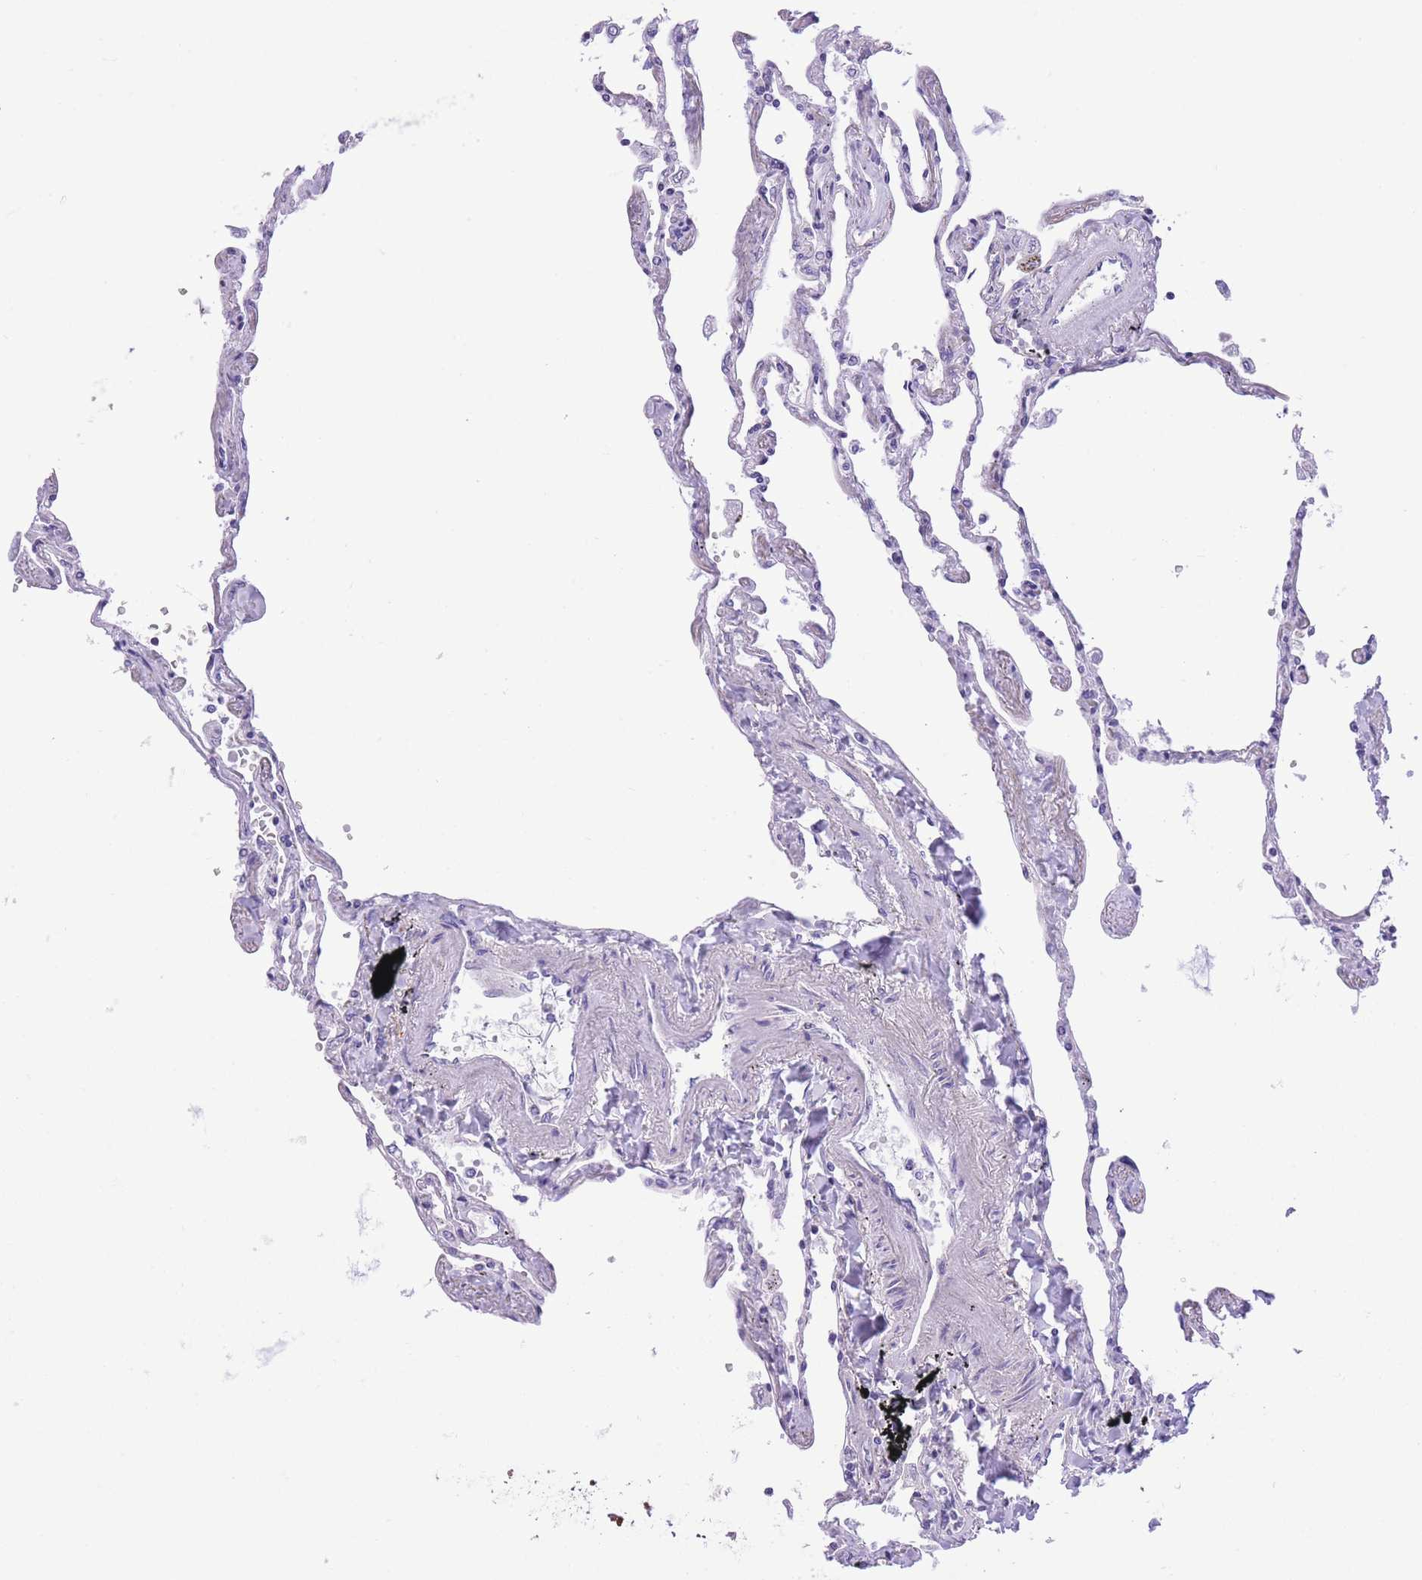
{"staining": {"intensity": "moderate", "quantity": "25%-75%", "location": "cytoplasmic/membranous"}, "tissue": "lung", "cell_type": "Alveolar cells", "image_type": "normal", "snomed": [{"axis": "morphology", "description": "Normal tissue, NOS"}, {"axis": "topography", "description": "Lung"}], "caption": "Protein expression analysis of normal human lung reveals moderate cytoplasmic/membranous staining in approximately 25%-75% of alveolar cells. Nuclei are stained in blue.", "gene": "RHOU", "patient": {"sex": "female", "age": 67}}